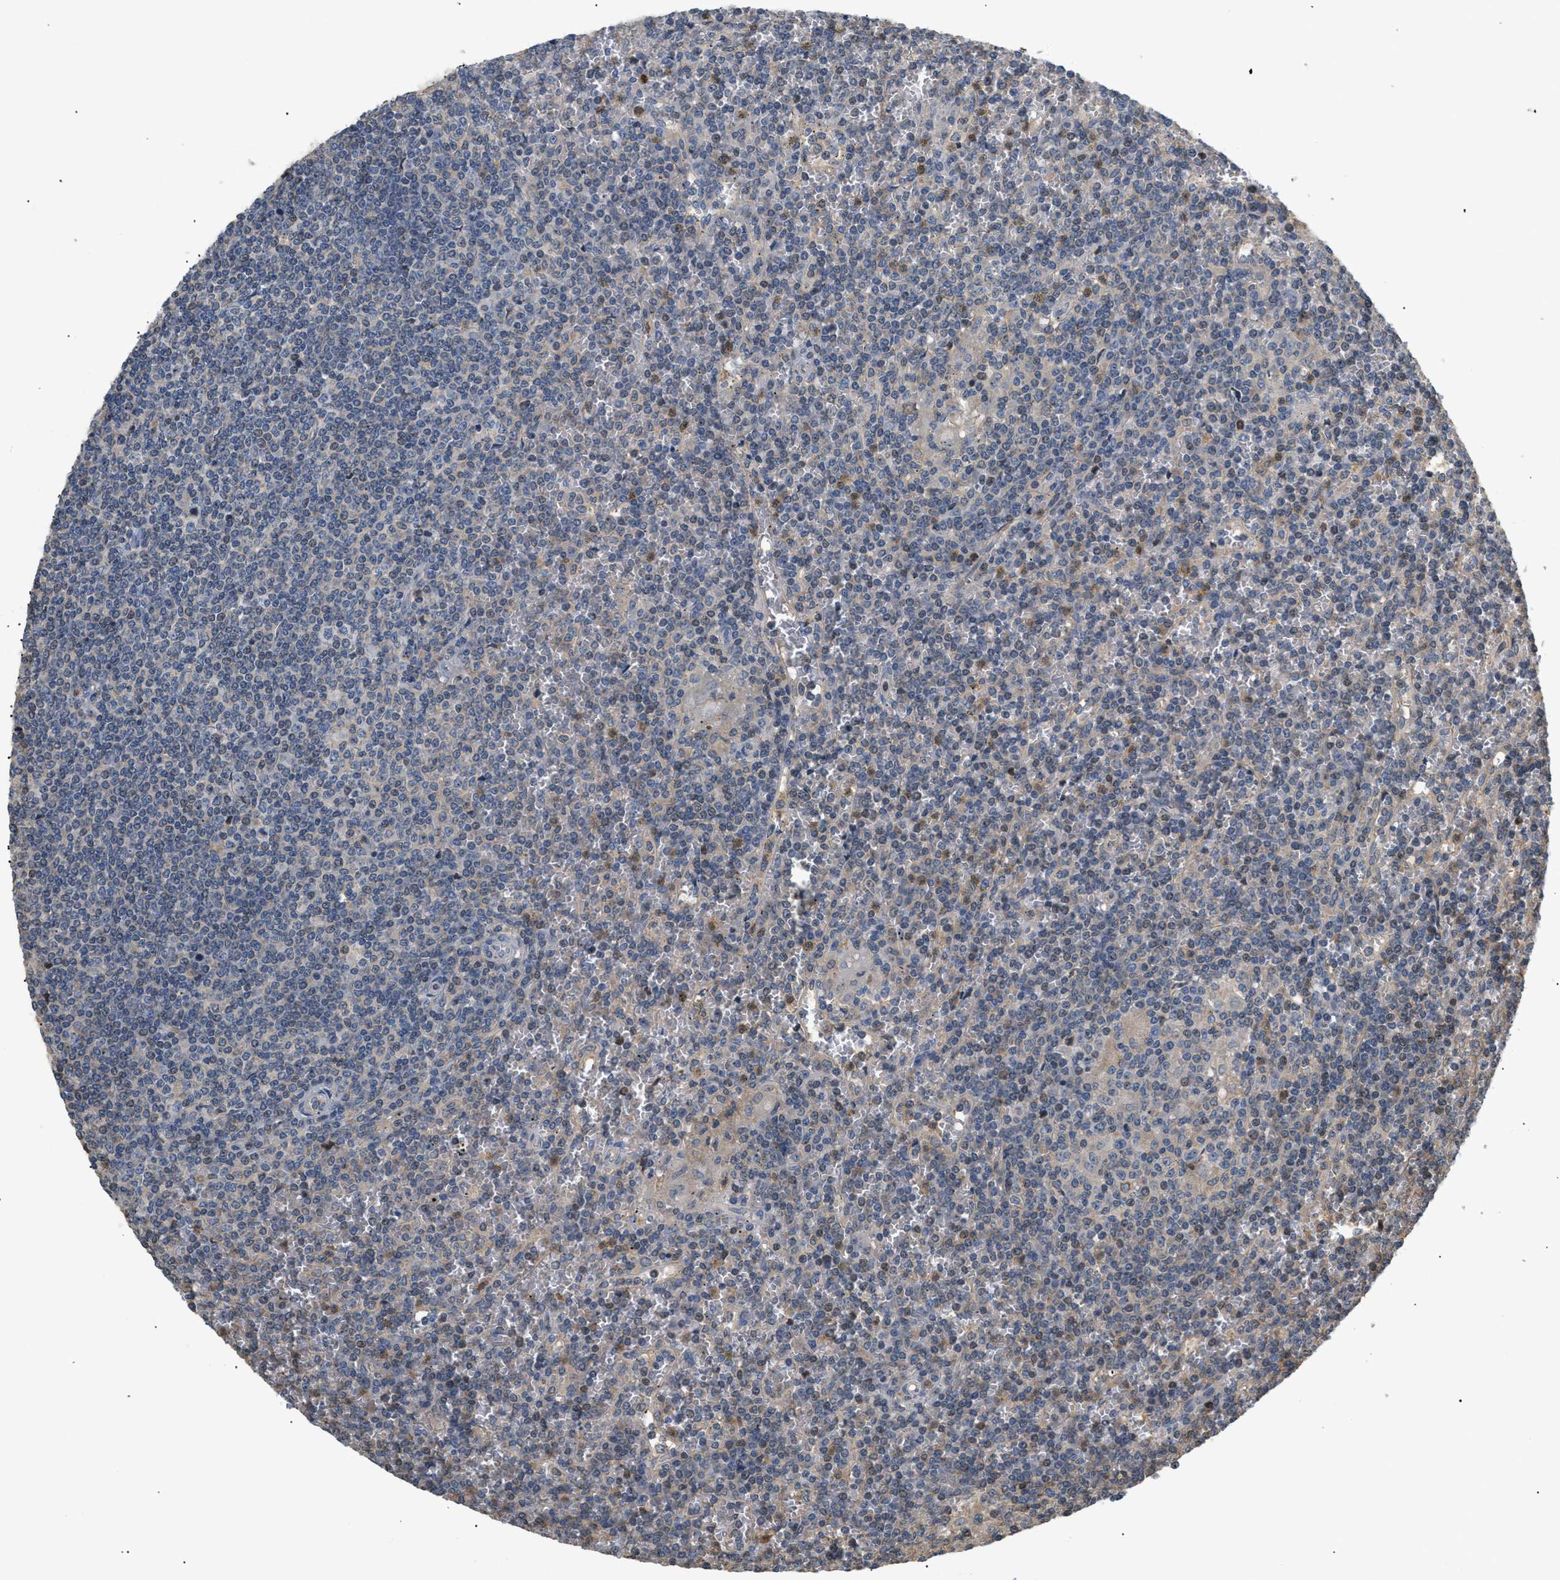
{"staining": {"intensity": "negative", "quantity": "none", "location": "none"}, "tissue": "lymphoma", "cell_type": "Tumor cells", "image_type": "cancer", "snomed": [{"axis": "morphology", "description": "Malignant lymphoma, non-Hodgkin's type, Low grade"}, {"axis": "topography", "description": "Spleen"}], "caption": "DAB immunohistochemical staining of lymphoma reveals no significant expression in tumor cells.", "gene": "FARS2", "patient": {"sex": "female", "age": 19}}